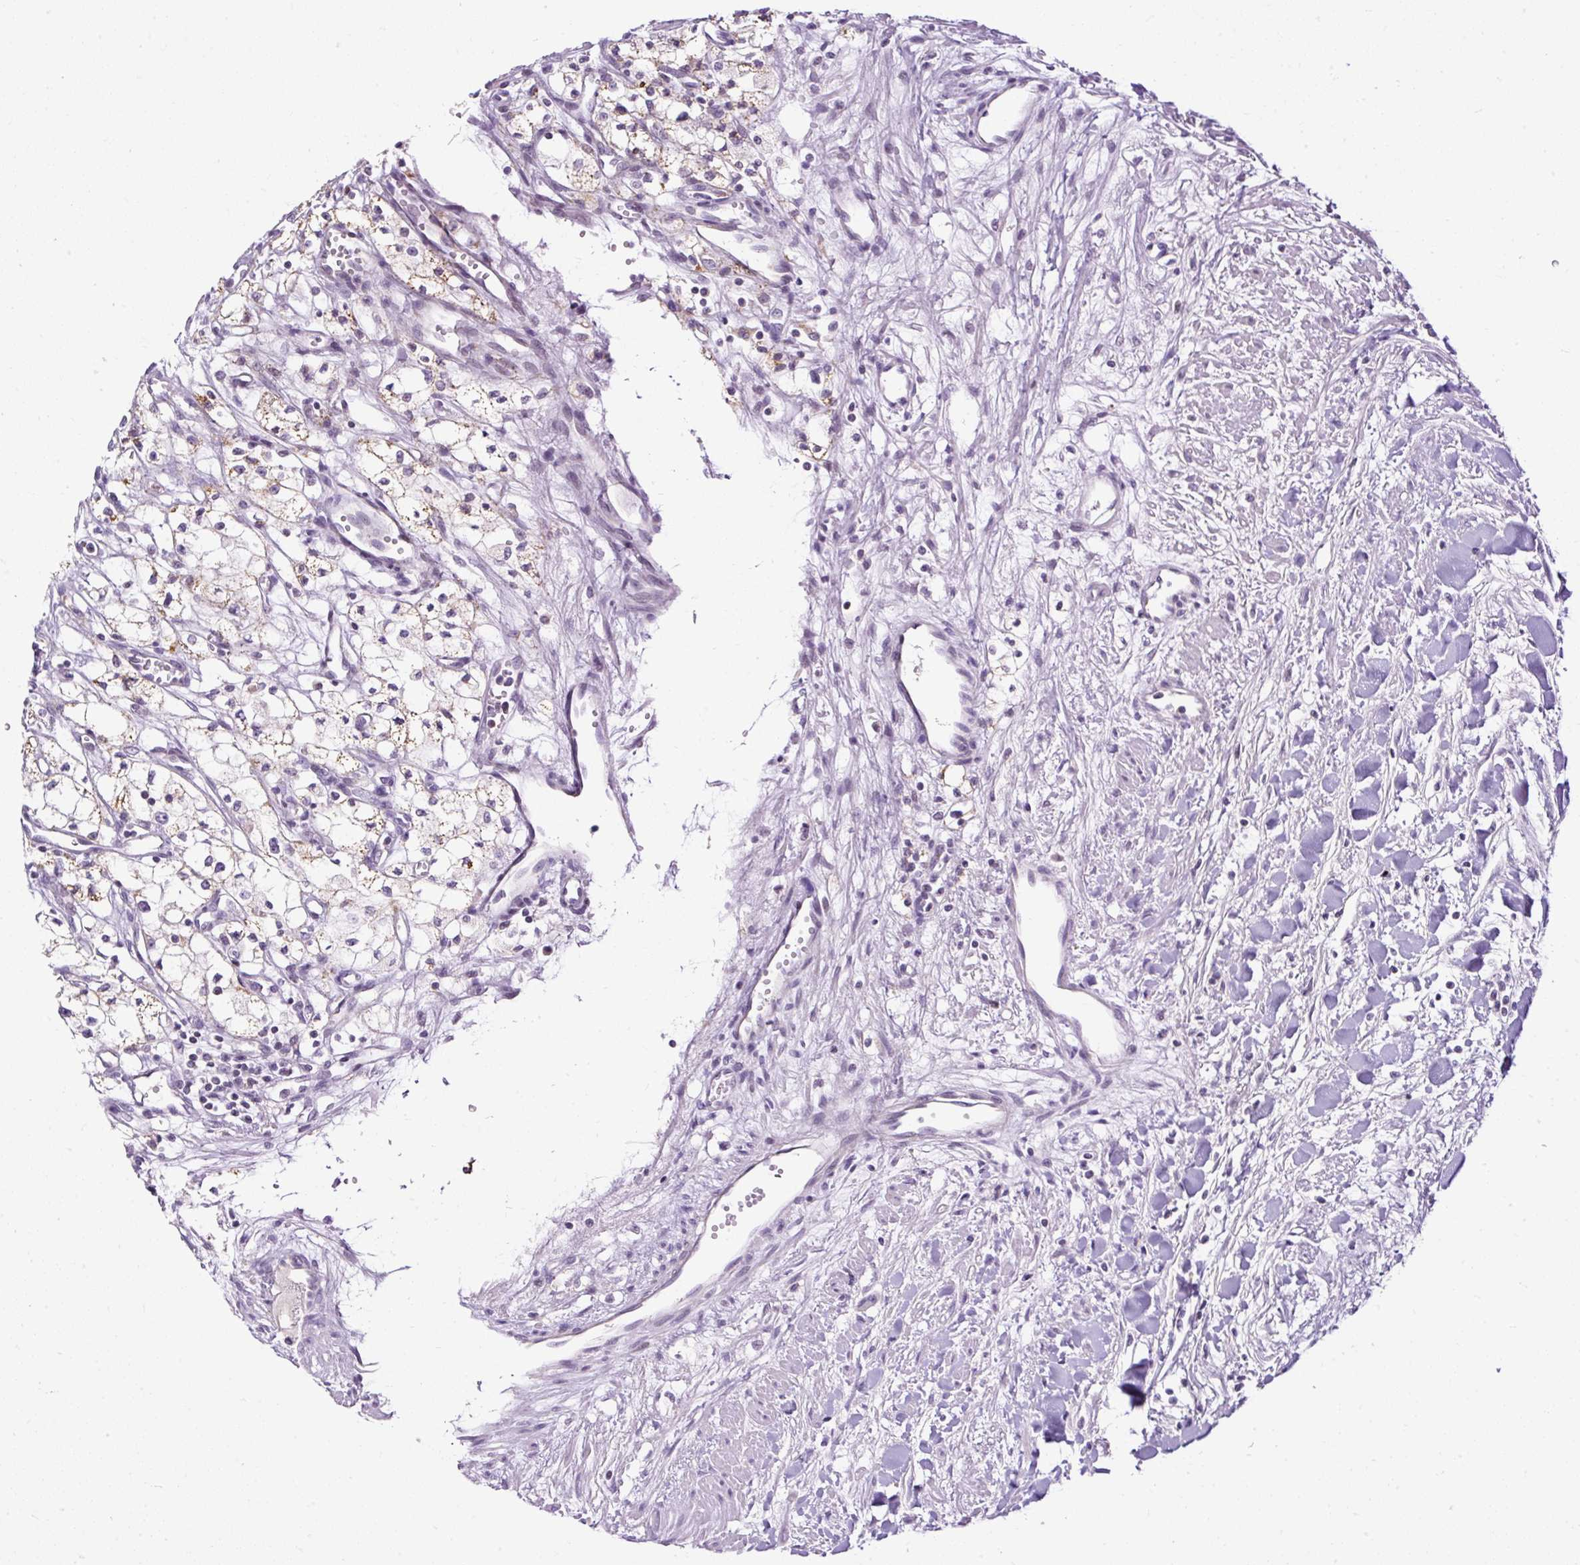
{"staining": {"intensity": "moderate", "quantity": "<25%", "location": "cytoplasmic/membranous"}, "tissue": "renal cancer", "cell_type": "Tumor cells", "image_type": "cancer", "snomed": [{"axis": "morphology", "description": "Adenocarcinoma, NOS"}, {"axis": "topography", "description": "Kidney"}], "caption": "Immunohistochemical staining of renal cancer (adenocarcinoma) exhibits low levels of moderate cytoplasmic/membranous positivity in approximately <25% of tumor cells. (IHC, brightfield microscopy, high magnification).", "gene": "FMC1", "patient": {"sex": "male", "age": 59}}